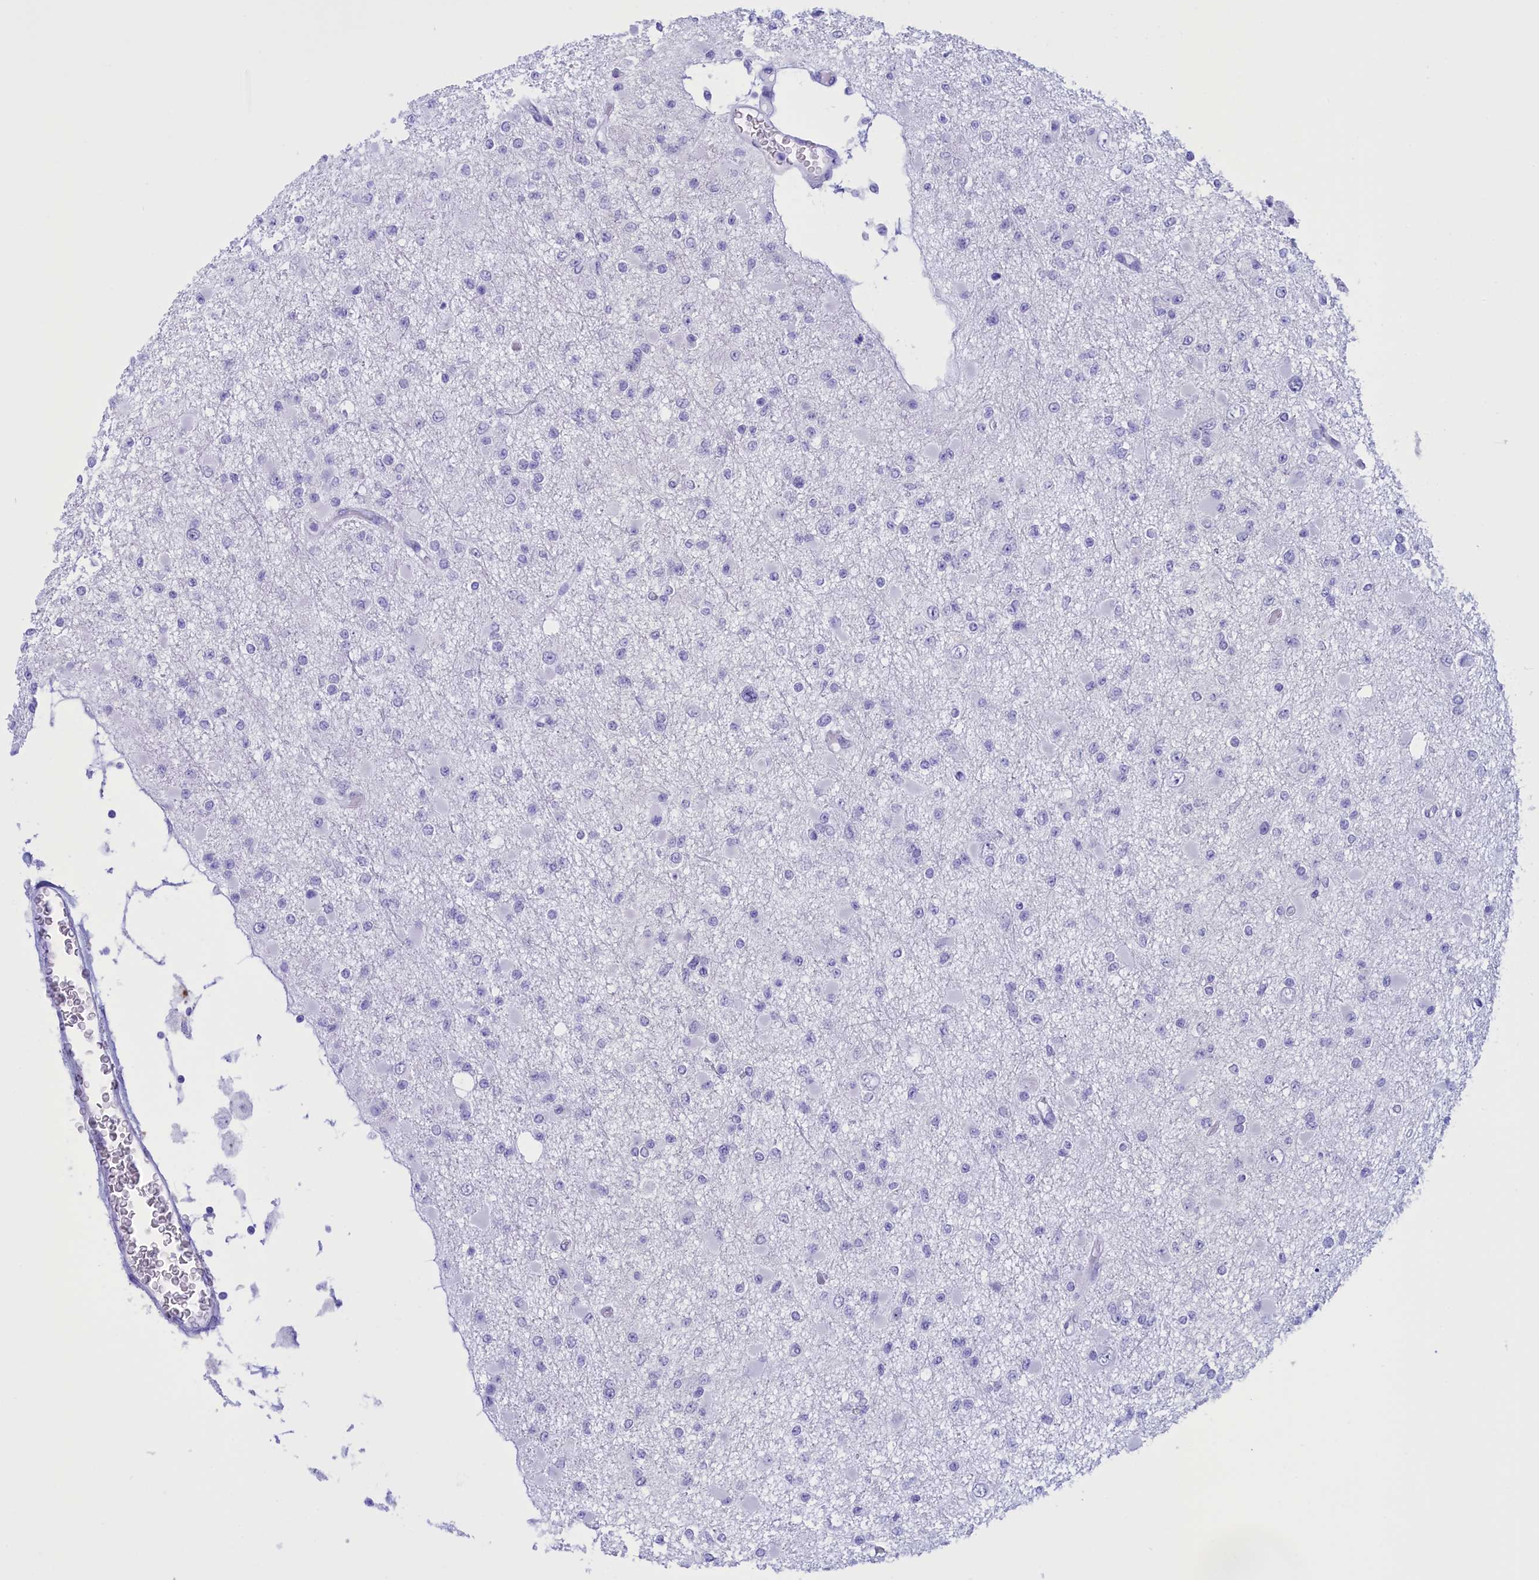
{"staining": {"intensity": "negative", "quantity": "none", "location": "none"}, "tissue": "glioma", "cell_type": "Tumor cells", "image_type": "cancer", "snomed": [{"axis": "morphology", "description": "Glioma, malignant, Low grade"}, {"axis": "topography", "description": "Brain"}], "caption": "Low-grade glioma (malignant) was stained to show a protein in brown. There is no significant positivity in tumor cells.", "gene": "BRI3", "patient": {"sex": "female", "age": 22}}